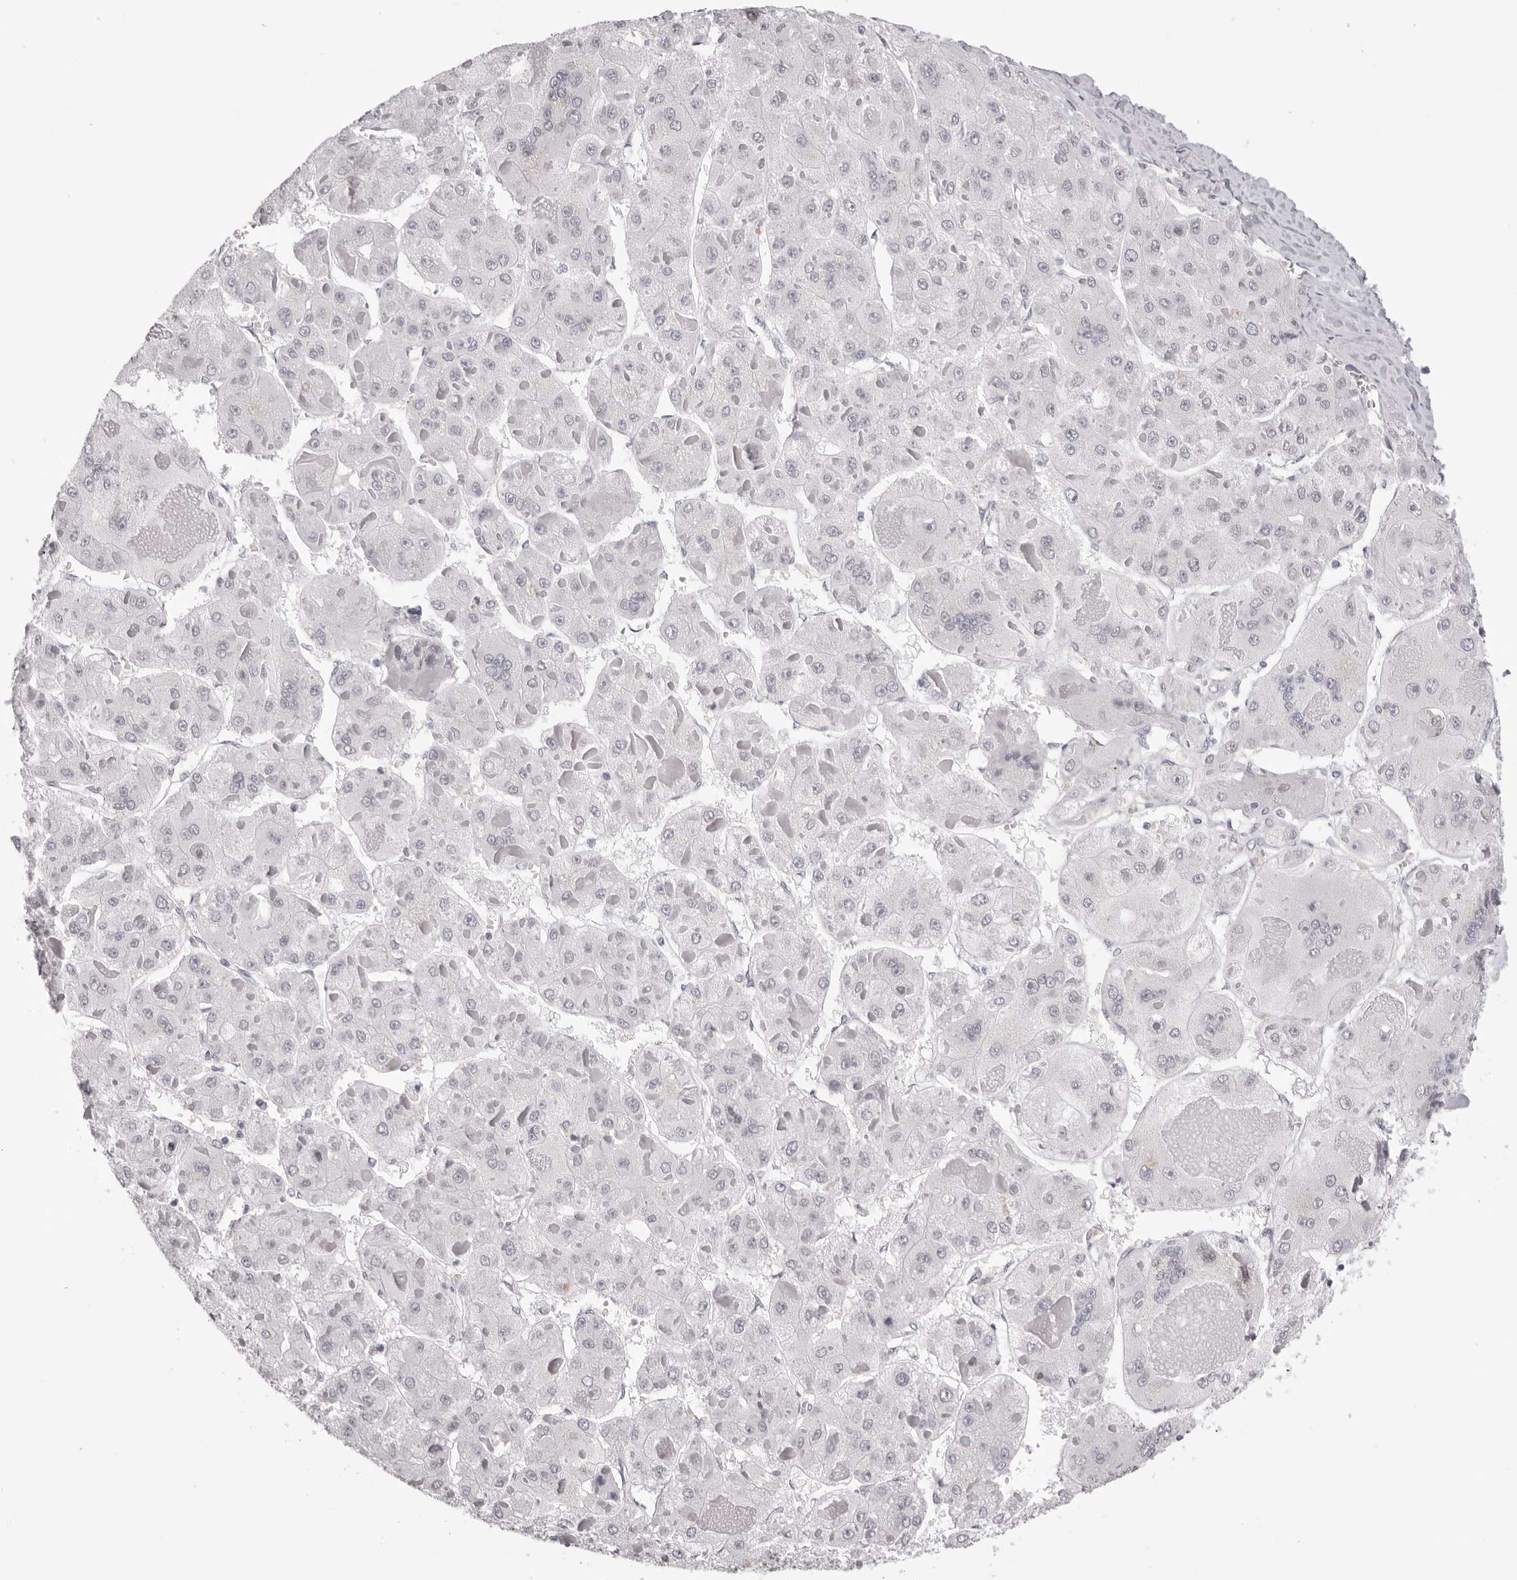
{"staining": {"intensity": "negative", "quantity": "none", "location": "none"}, "tissue": "liver cancer", "cell_type": "Tumor cells", "image_type": "cancer", "snomed": [{"axis": "morphology", "description": "Carcinoma, Hepatocellular, NOS"}, {"axis": "topography", "description": "Liver"}], "caption": "Liver cancer stained for a protein using IHC shows no staining tumor cells.", "gene": "MAFK", "patient": {"sex": "female", "age": 73}}